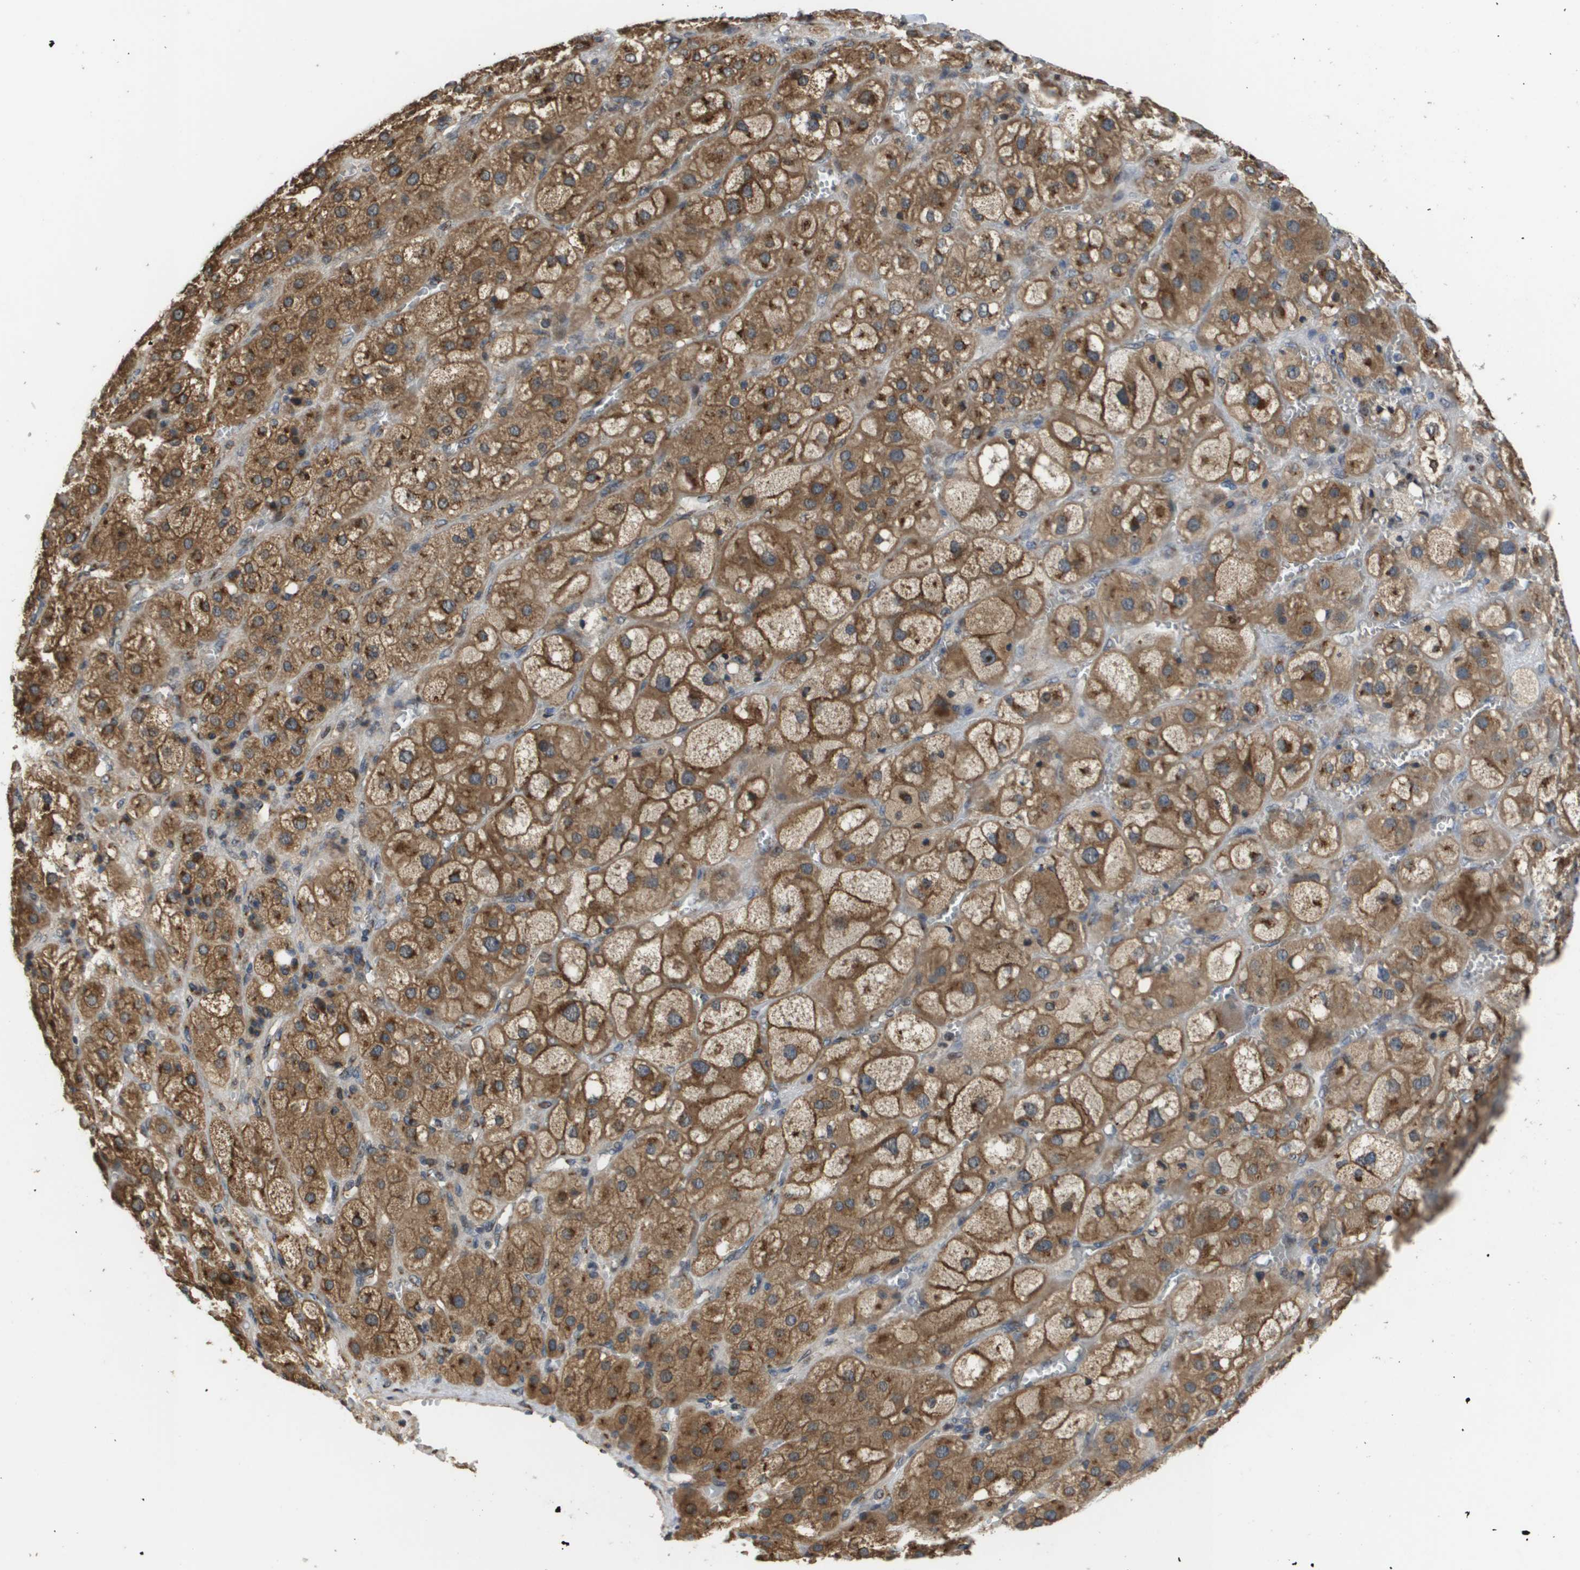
{"staining": {"intensity": "moderate", "quantity": ">75%", "location": "cytoplasmic/membranous"}, "tissue": "adrenal gland", "cell_type": "Glandular cells", "image_type": "normal", "snomed": [{"axis": "morphology", "description": "Normal tissue, NOS"}, {"axis": "topography", "description": "Adrenal gland"}], "caption": "Protein expression analysis of unremarkable human adrenal gland reveals moderate cytoplasmic/membranous expression in approximately >75% of glandular cells. The protein is shown in brown color, while the nuclei are stained blue.", "gene": "PCK1", "patient": {"sex": "female", "age": 47}}